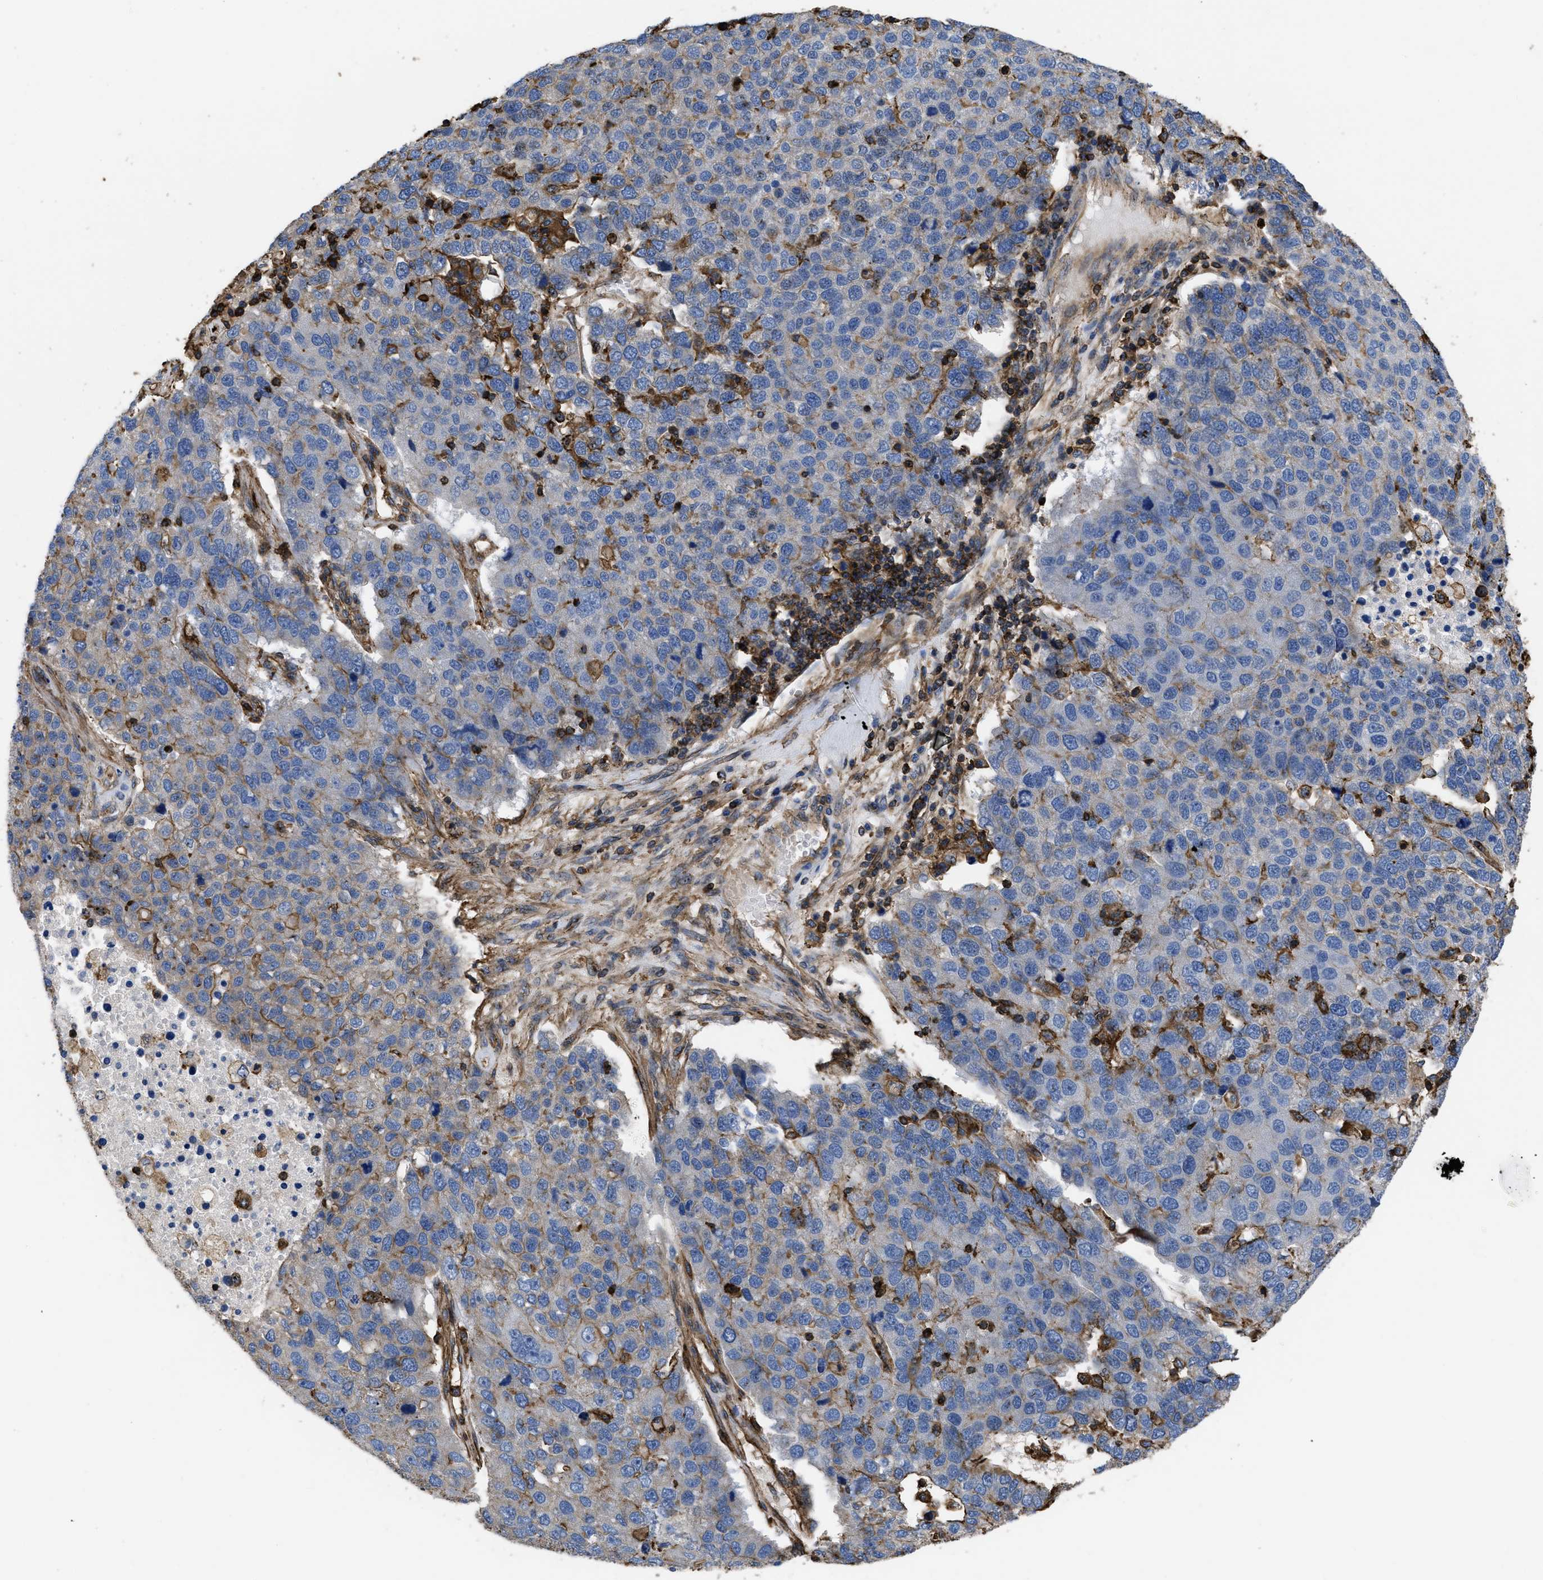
{"staining": {"intensity": "moderate", "quantity": "<25%", "location": "cytoplasmic/membranous"}, "tissue": "pancreatic cancer", "cell_type": "Tumor cells", "image_type": "cancer", "snomed": [{"axis": "morphology", "description": "Adenocarcinoma, NOS"}, {"axis": "topography", "description": "Pancreas"}], "caption": "Immunohistochemistry (IHC) (DAB (3,3'-diaminobenzidine)) staining of pancreatic cancer (adenocarcinoma) demonstrates moderate cytoplasmic/membranous protein staining in about <25% of tumor cells. (DAB IHC, brown staining for protein, blue staining for nuclei).", "gene": "SCUBE2", "patient": {"sex": "female", "age": 61}}